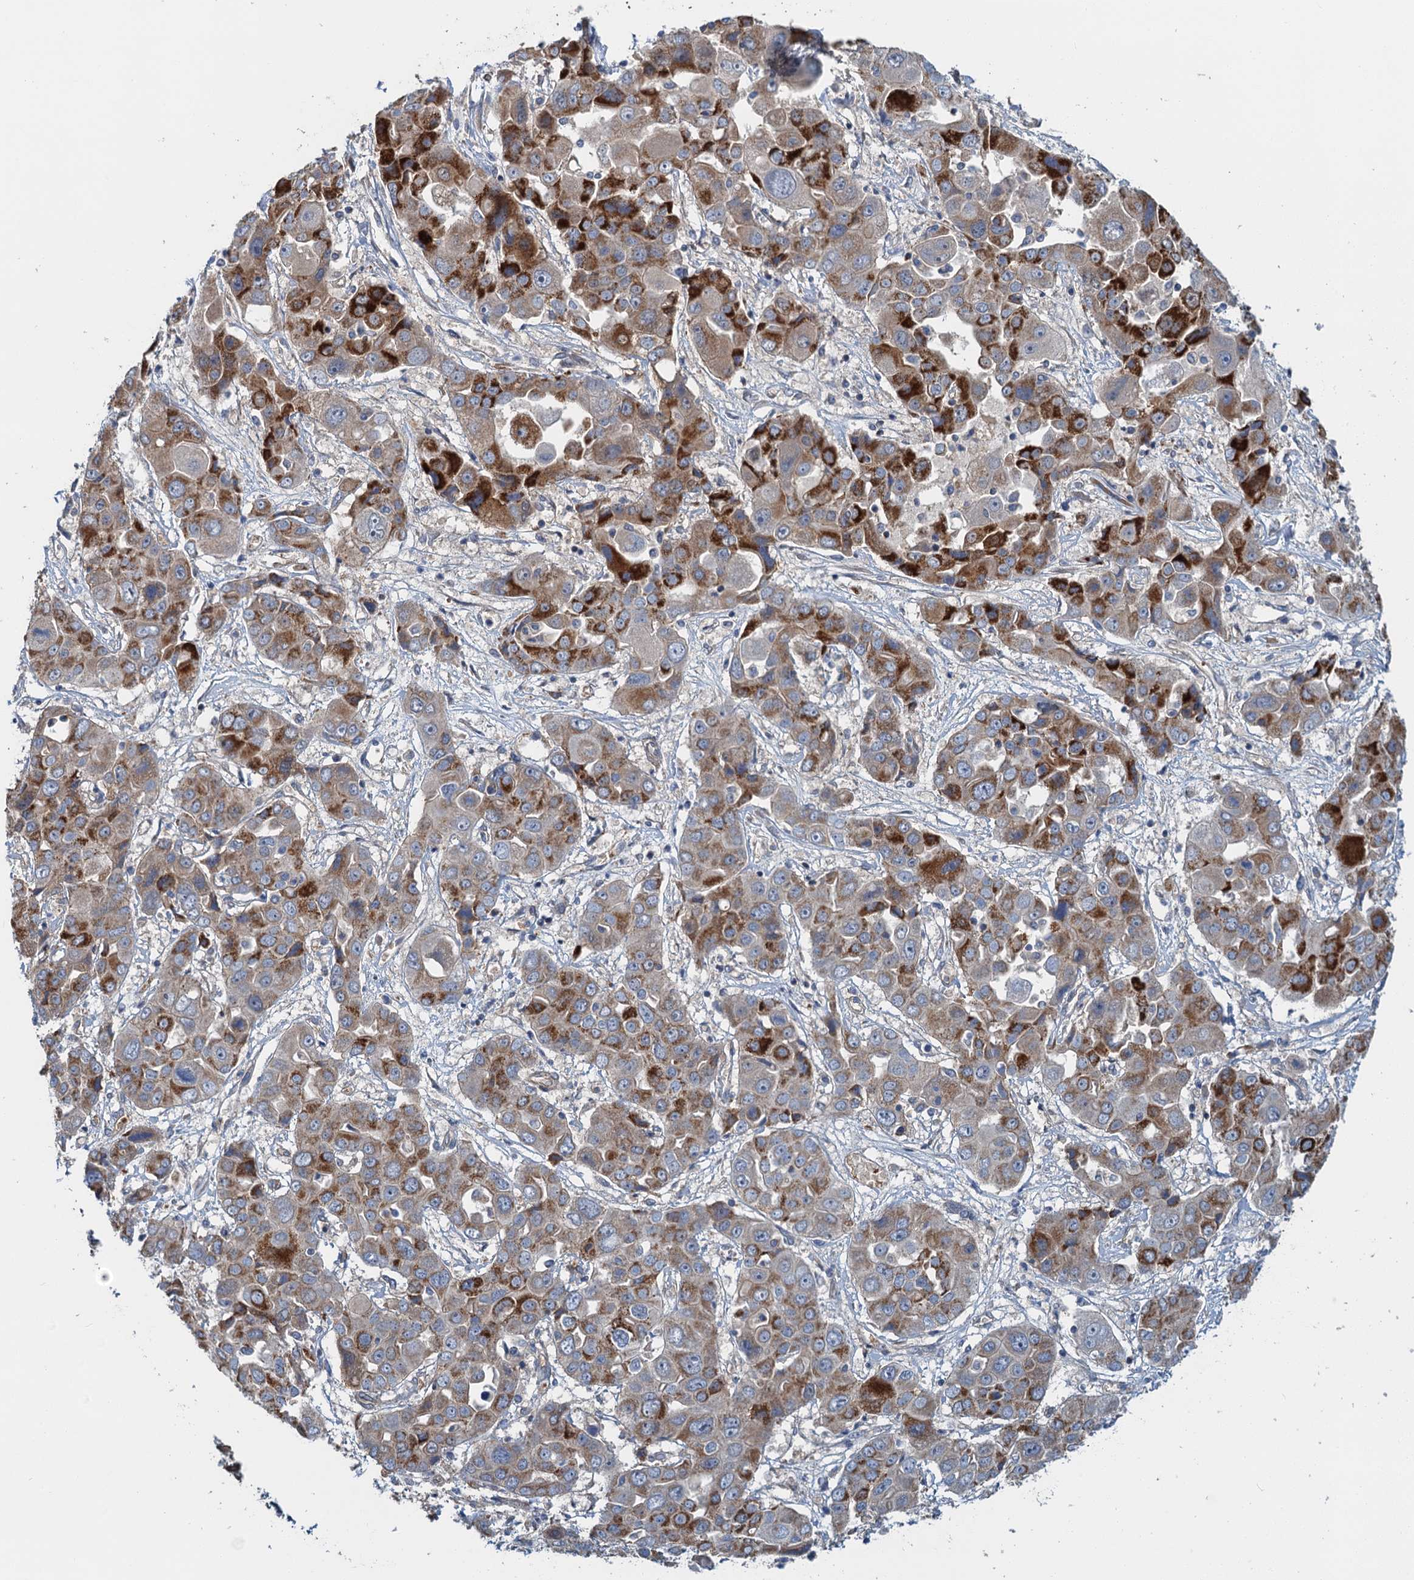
{"staining": {"intensity": "strong", "quantity": "25%-75%", "location": "cytoplasmic/membranous"}, "tissue": "liver cancer", "cell_type": "Tumor cells", "image_type": "cancer", "snomed": [{"axis": "morphology", "description": "Cholangiocarcinoma"}, {"axis": "topography", "description": "Liver"}], "caption": "This is an image of immunohistochemistry (IHC) staining of liver cancer (cholangiocarcinoma), which shows strong staining in the cytoplasmic/membranous of tumor cells.", "gene": "ROGDI", "patient": {"sex": "male", "age": 67}}